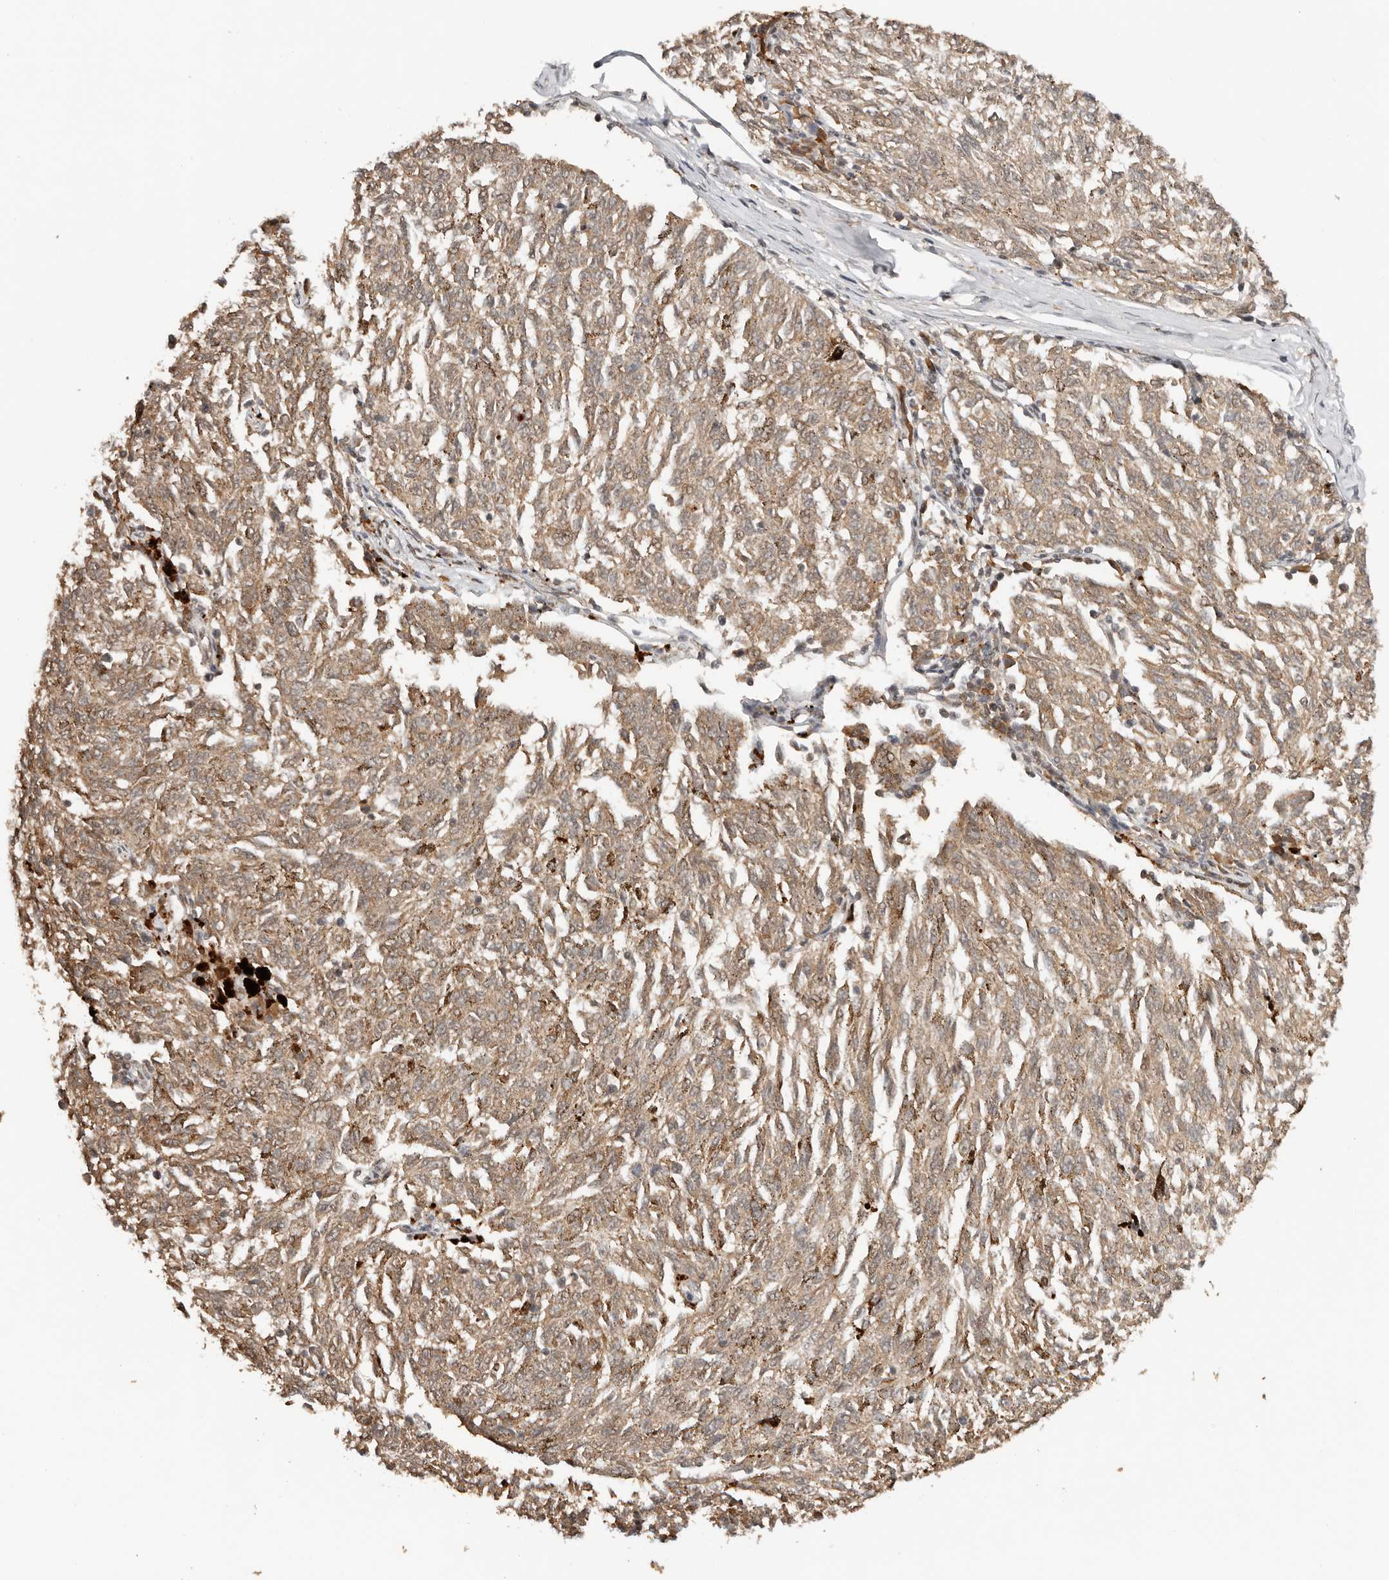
{"staining": {"intensity": "moderate", "quantity": ">75%", "location": "cytoplasmic/membranous"}, "tissue": "melanoma", "cell_type": "Tumor cells", "image_type": "cancer", "snomed": [{"axis": "morphology", "description": "Malignant melanoma, NOS"}, {"axis": "topography", "description": "Skin"}], "caption": "Immunohistochemistry micrograph of melanoma stained for a protein (brown), which exhibits medium levels of moderate cytoplasmic/membranous staining in approximately >75% of tumor cells.", "gene": "SEC14L1", "patient": {"sex": "female", "age": 72}}